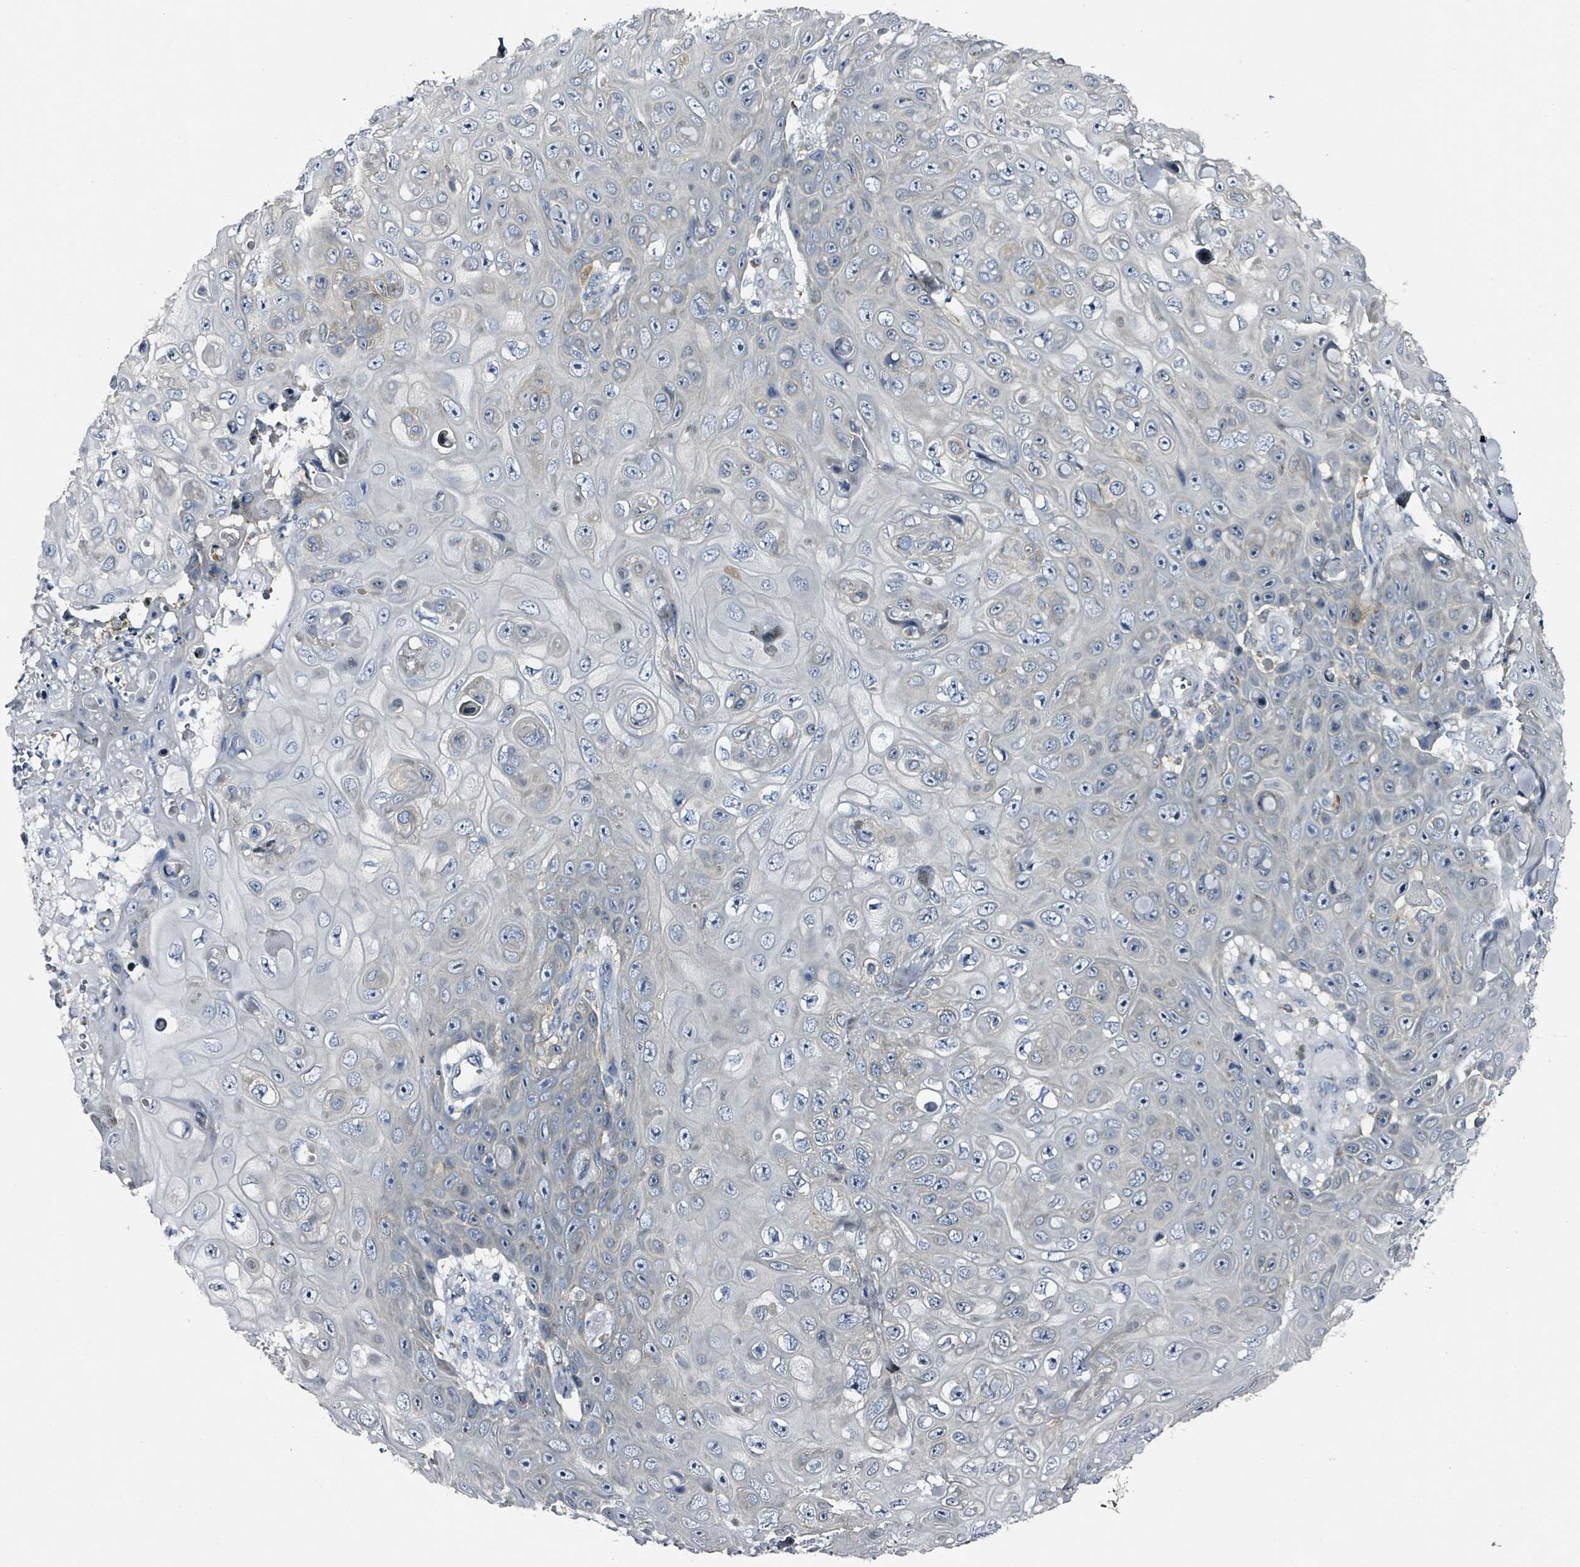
{"staining": {"intensity": "negative", "quantity": "none", "location": "none"}, "tissue": "skin cancer", "cell_type": "Tumor cells", "image_type": "cancer", "snomed": [{"axis": "morphology", "description": "Squamous cell carcinoma, NOS"}, {"axis": "topography", "description": "Skin"}], "caption": "The photomicrograph demonstrates no significant expression in tumor cells of skin cancer.", "gene": "B3GAT3", "patient": {"sex": "male", "age": 82}}